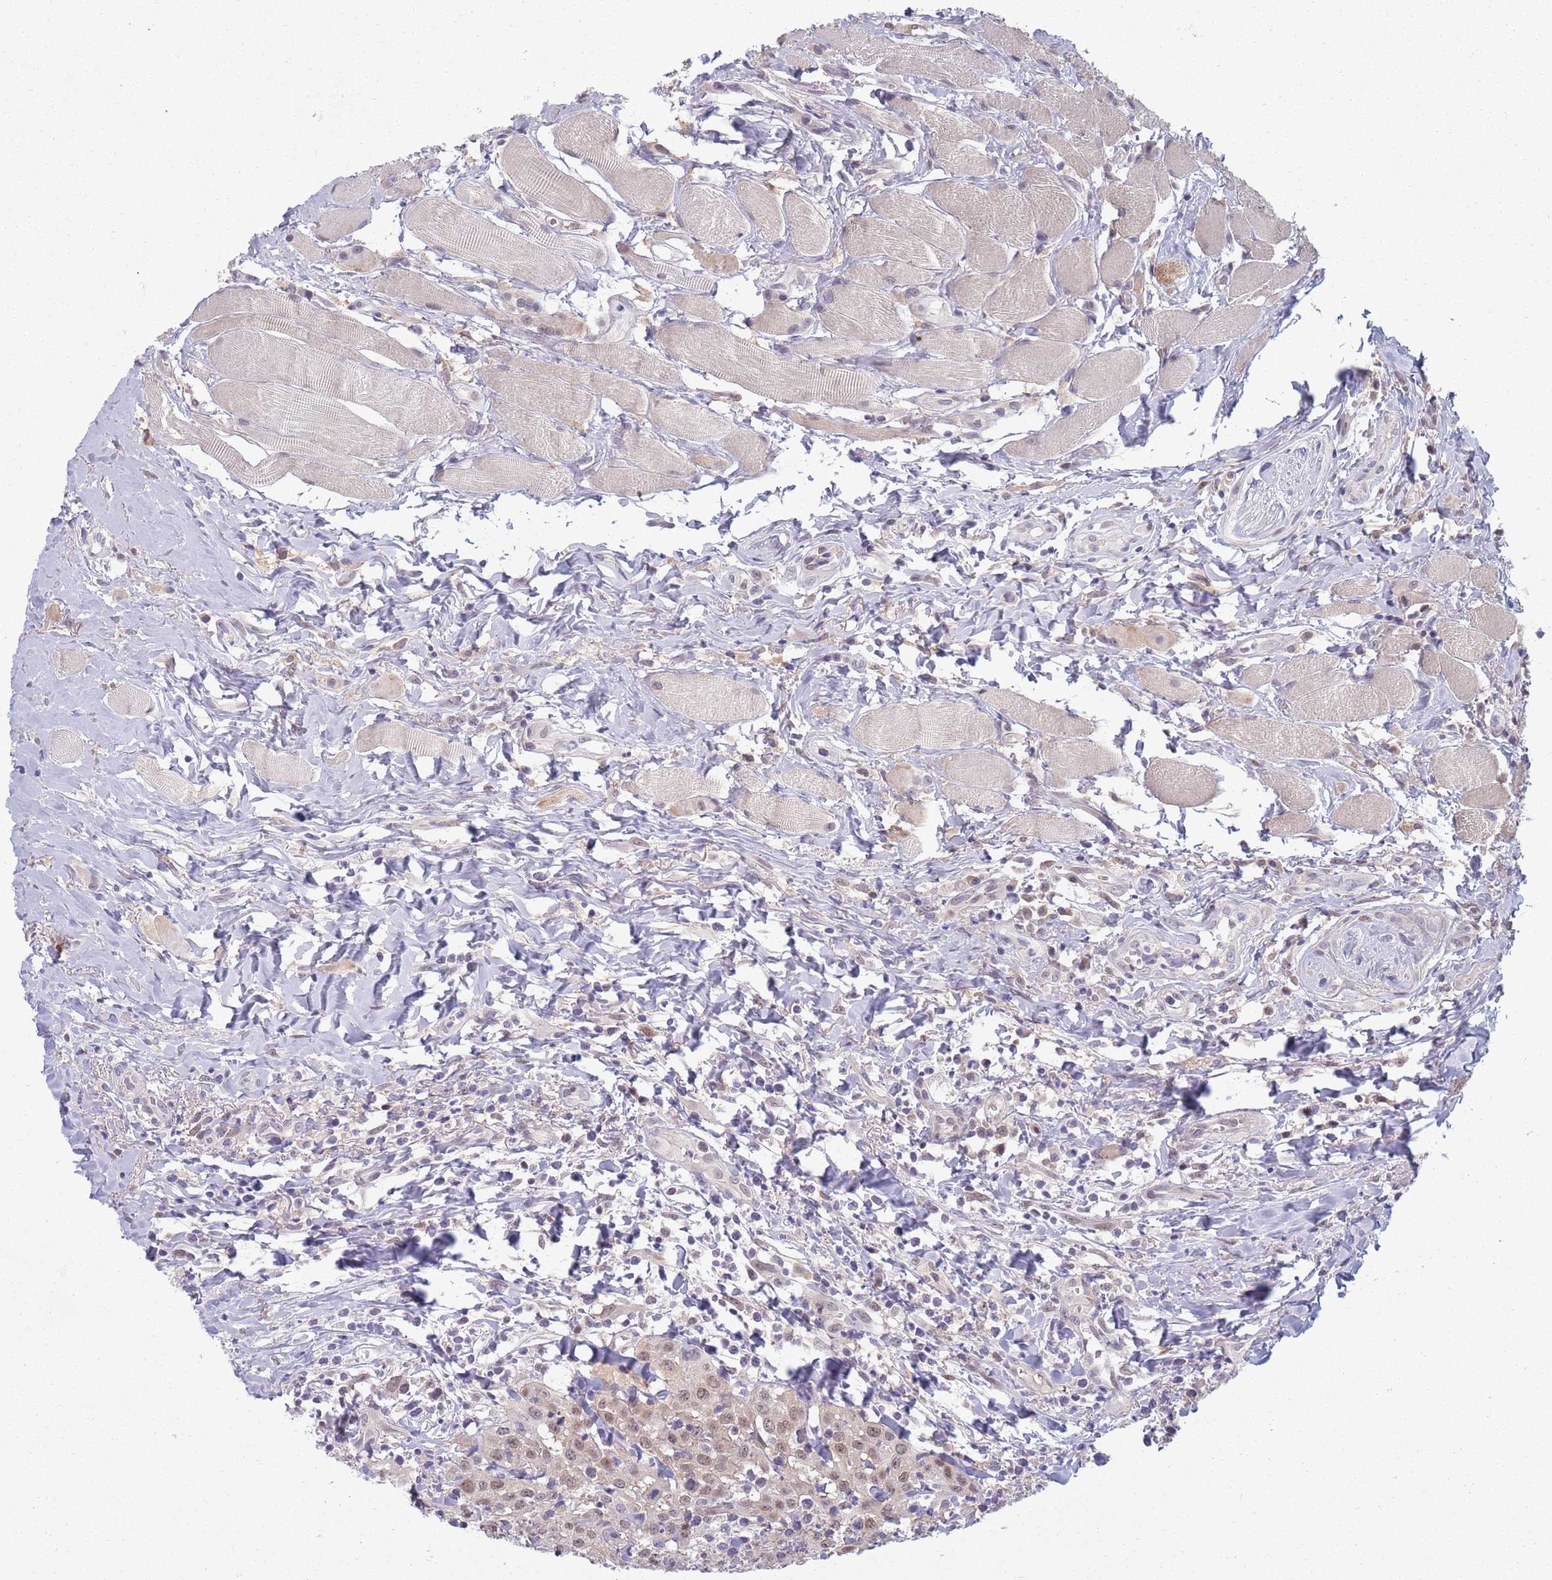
{"staining": {"intensity": "weak", "quantity": ">75%", "location": "nuclear"}, "tissue": "head and neck cancer", "cell_type": "Tumor cells", "image_type": "cancer", "snomed": [{"axis": "morphology", "description": "Normal tissue, NOS"}, {"axis": "morphology", "description": "Squamous cell carcinoma, NOS"}, {"axis": "topography", "description": "Oral tissue"}, {"axis": "topography", "description": "Head-Neck"}], "caption": "A histopathology image showing weak nuclear expression in about >75% of tumor cells in head and neck cancer (squamous cell carcinoma), as visualized by brown immunohistochemical staining.", "gene": "CLNS1A", "patient": {"sex": "female", "age": 70}}